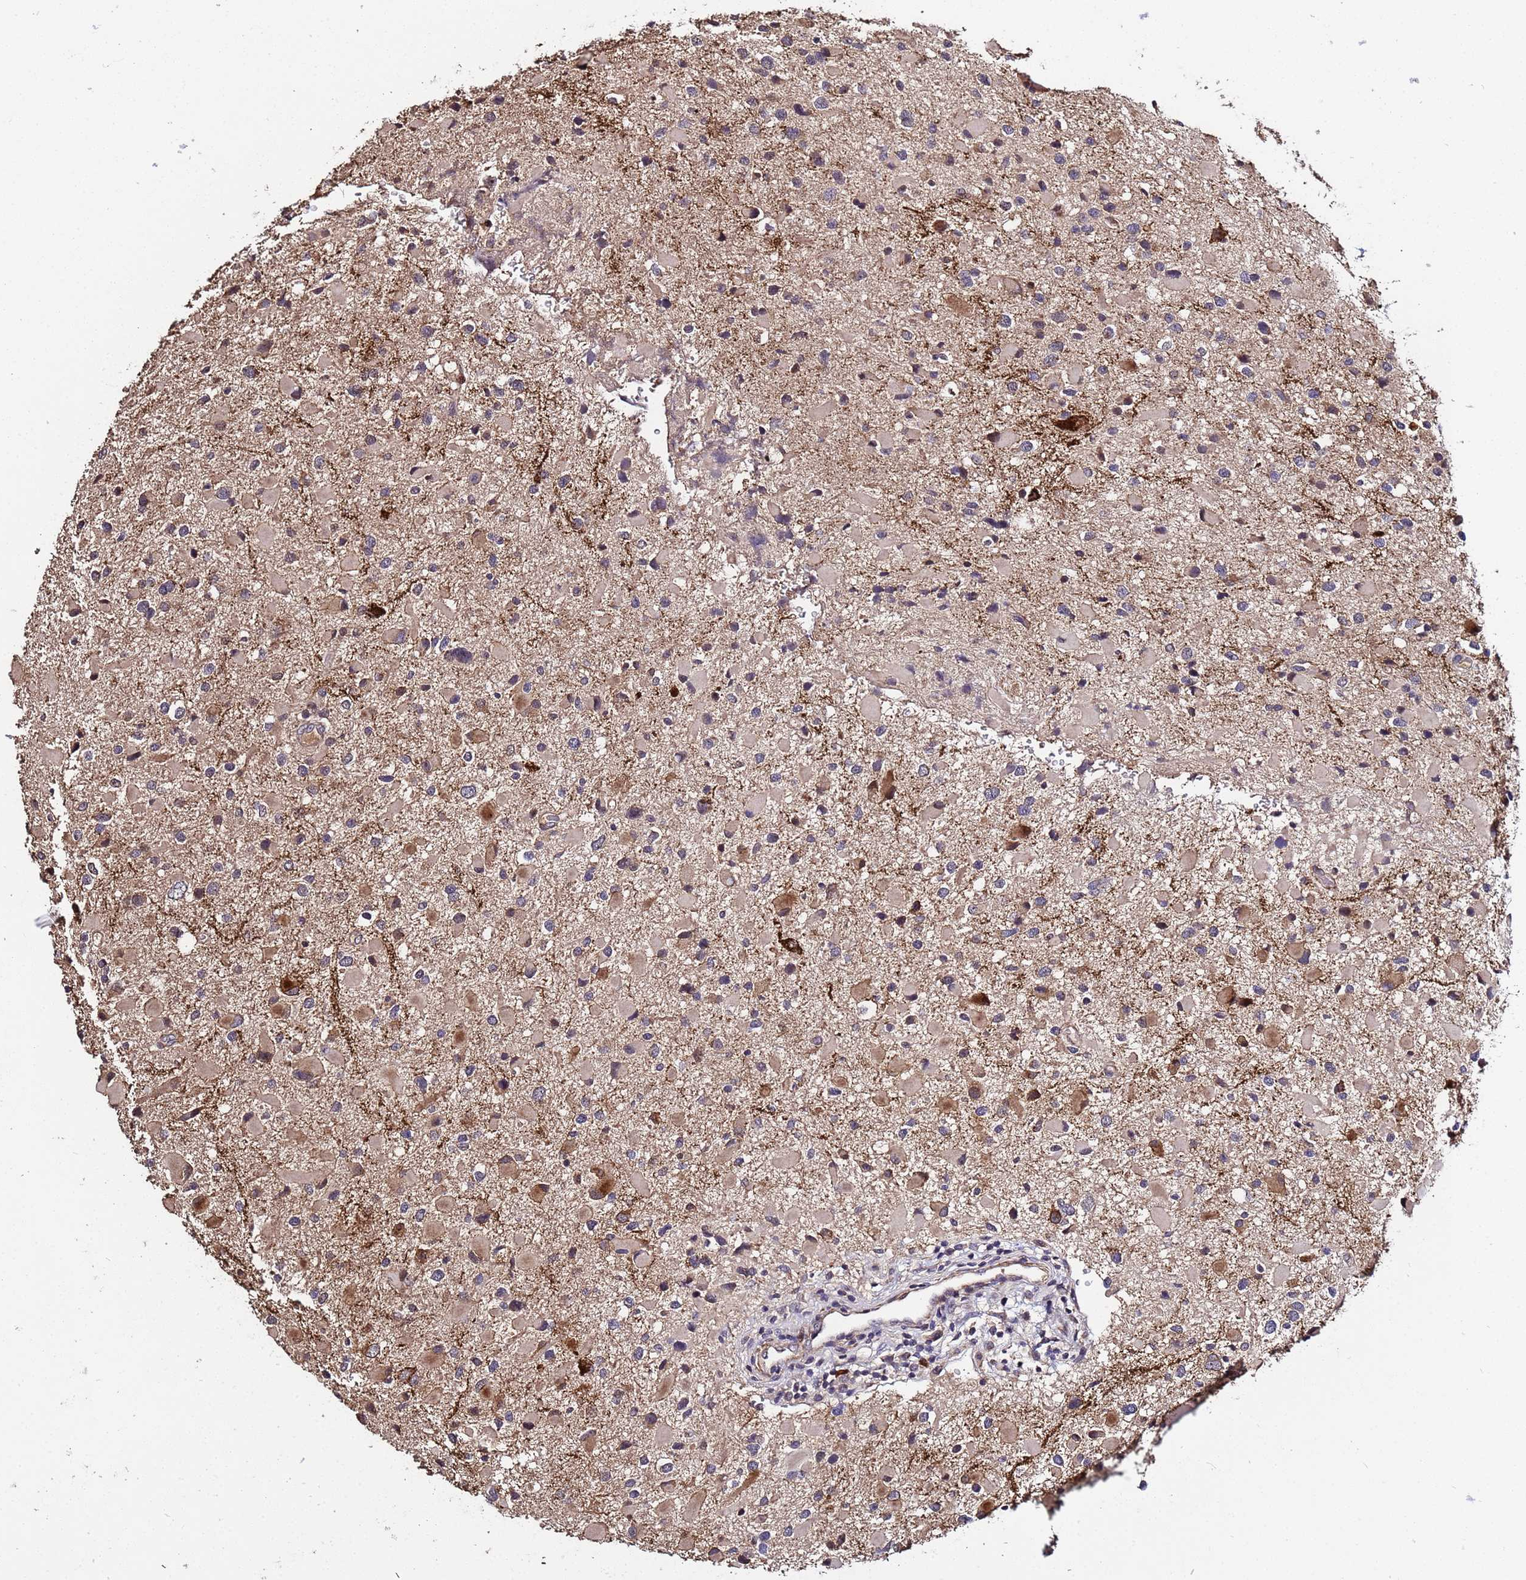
{"staining": {"intensity": "moderate", "quantity": "<25%", "location": "cytoplasmic/membranous"}, "tissue": "glioma", "cell_type": "Tumor cells", "image_type": "cancer", "snomed": [{"axis": "morphology", "description": "Glioma, malignant, Low grade"}, {"axis": "topography", "description": "Brain"}], "caption": "Immunohistochemistry (IHC) of glioma exhibits low levels of moderate cytoplasmic/membranous expression in approximately <25% of tumor cells. The staining was performed using DAB to visualize the protein expression in brown, while the nuclei were stained in blue with hematoxylin (Magnification: 20x).", "gene": "WNK4", "patient": {"sex": "female", "age": 32}}